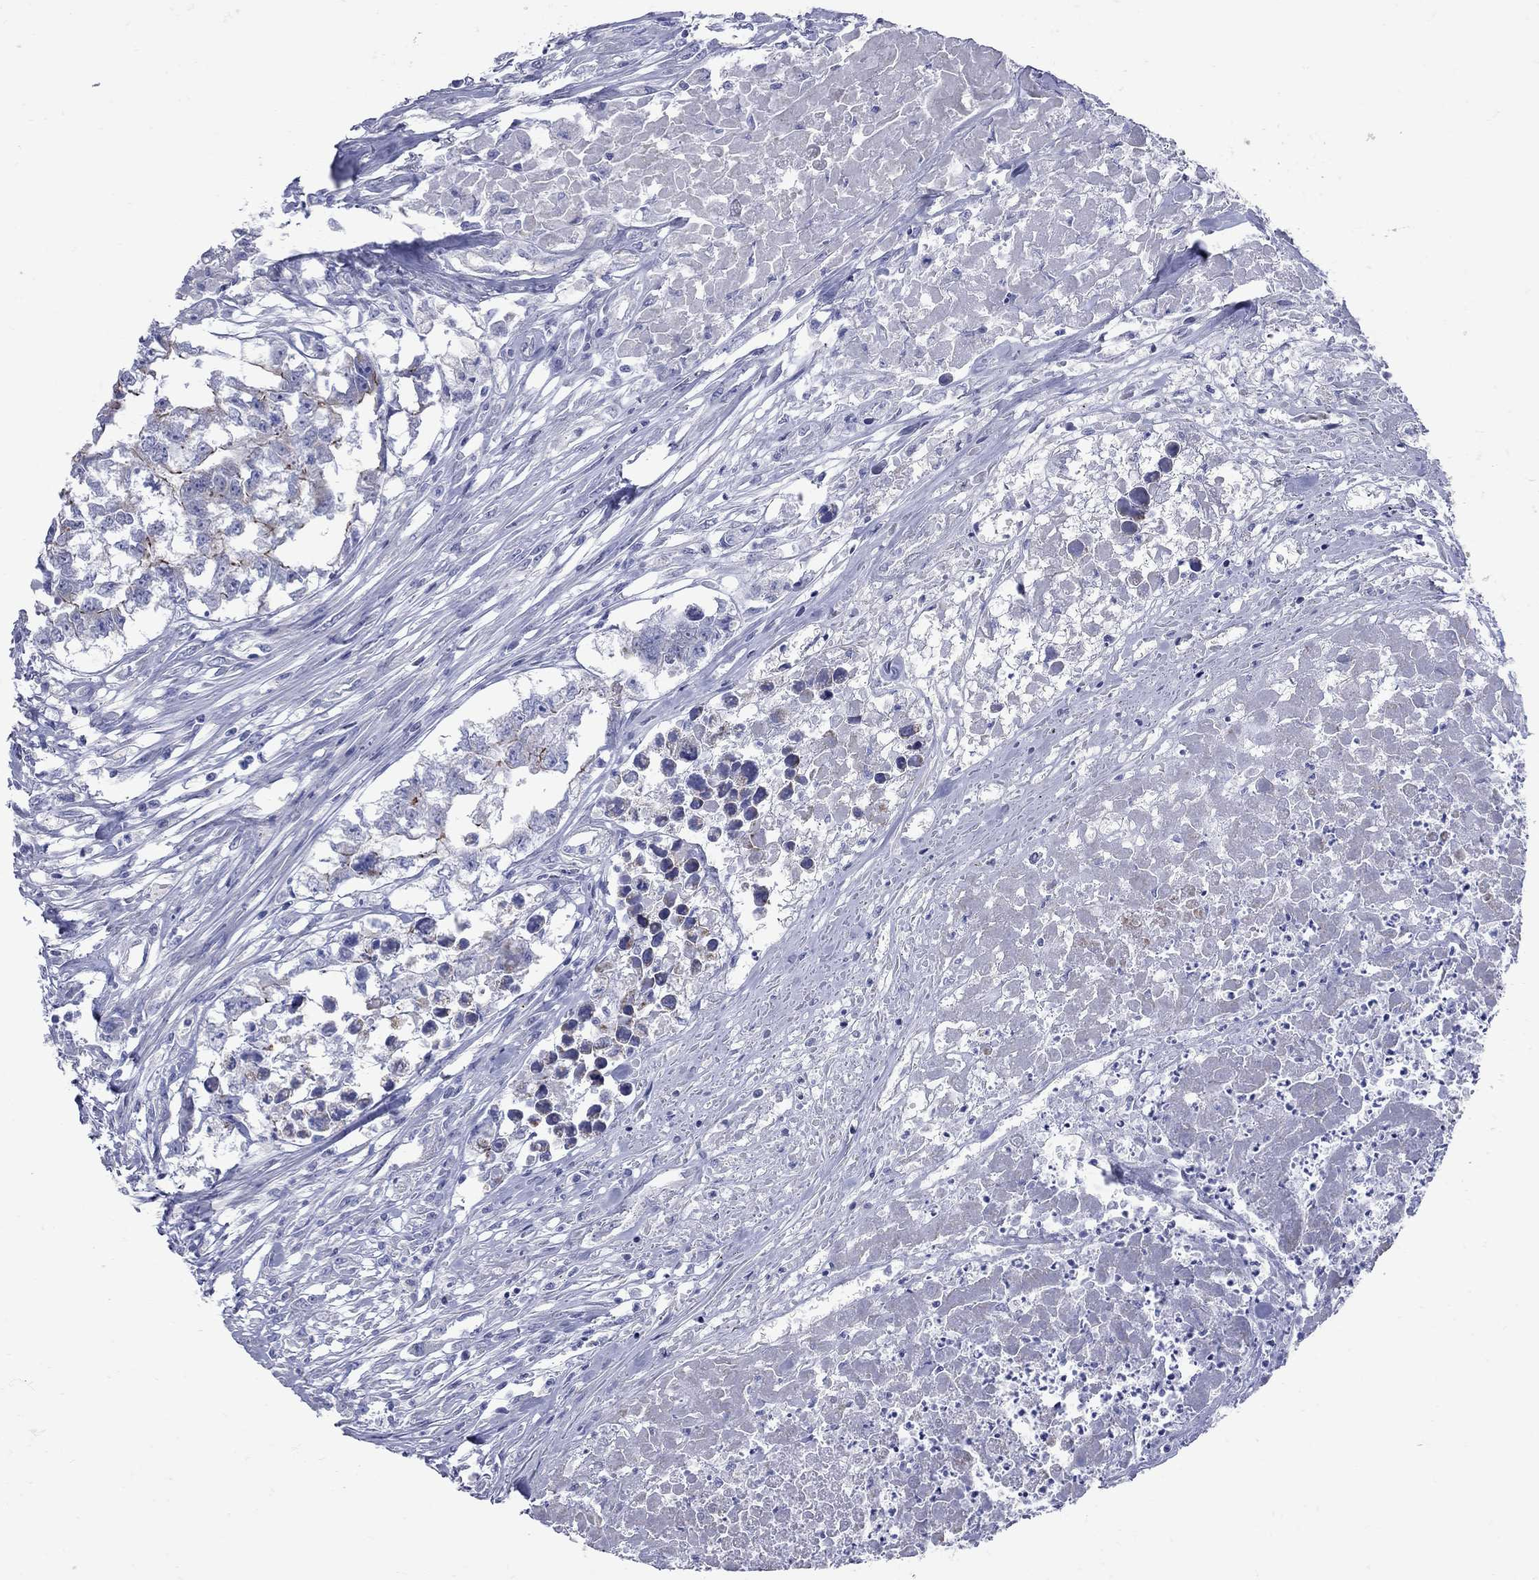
{"staining": {"intensity": "moderate", "quantity": "<25%", "location": "cytoplasmic/membranous"}, "tissue": "testis cancer", "cell_type": "Tumor cells", "image_type": "cancer", "snomed": [{"axis": "morphology", "description": "Carcinoma, Embryonal, NOS"}, {"axis": "morphology", "description": "Teratoma, malignant, NOS"}, {"axis": "topography", "description": "Testis"}], "caption": "High-power microscopy captured an immunohistochemistry histopathology image of testis cancer, revealing moderate cytoplasmic/membranous staining in approximately <25% of tumor cells.", "gene": "PDZD3", "patient": {"sex": "male", "age": 44}}